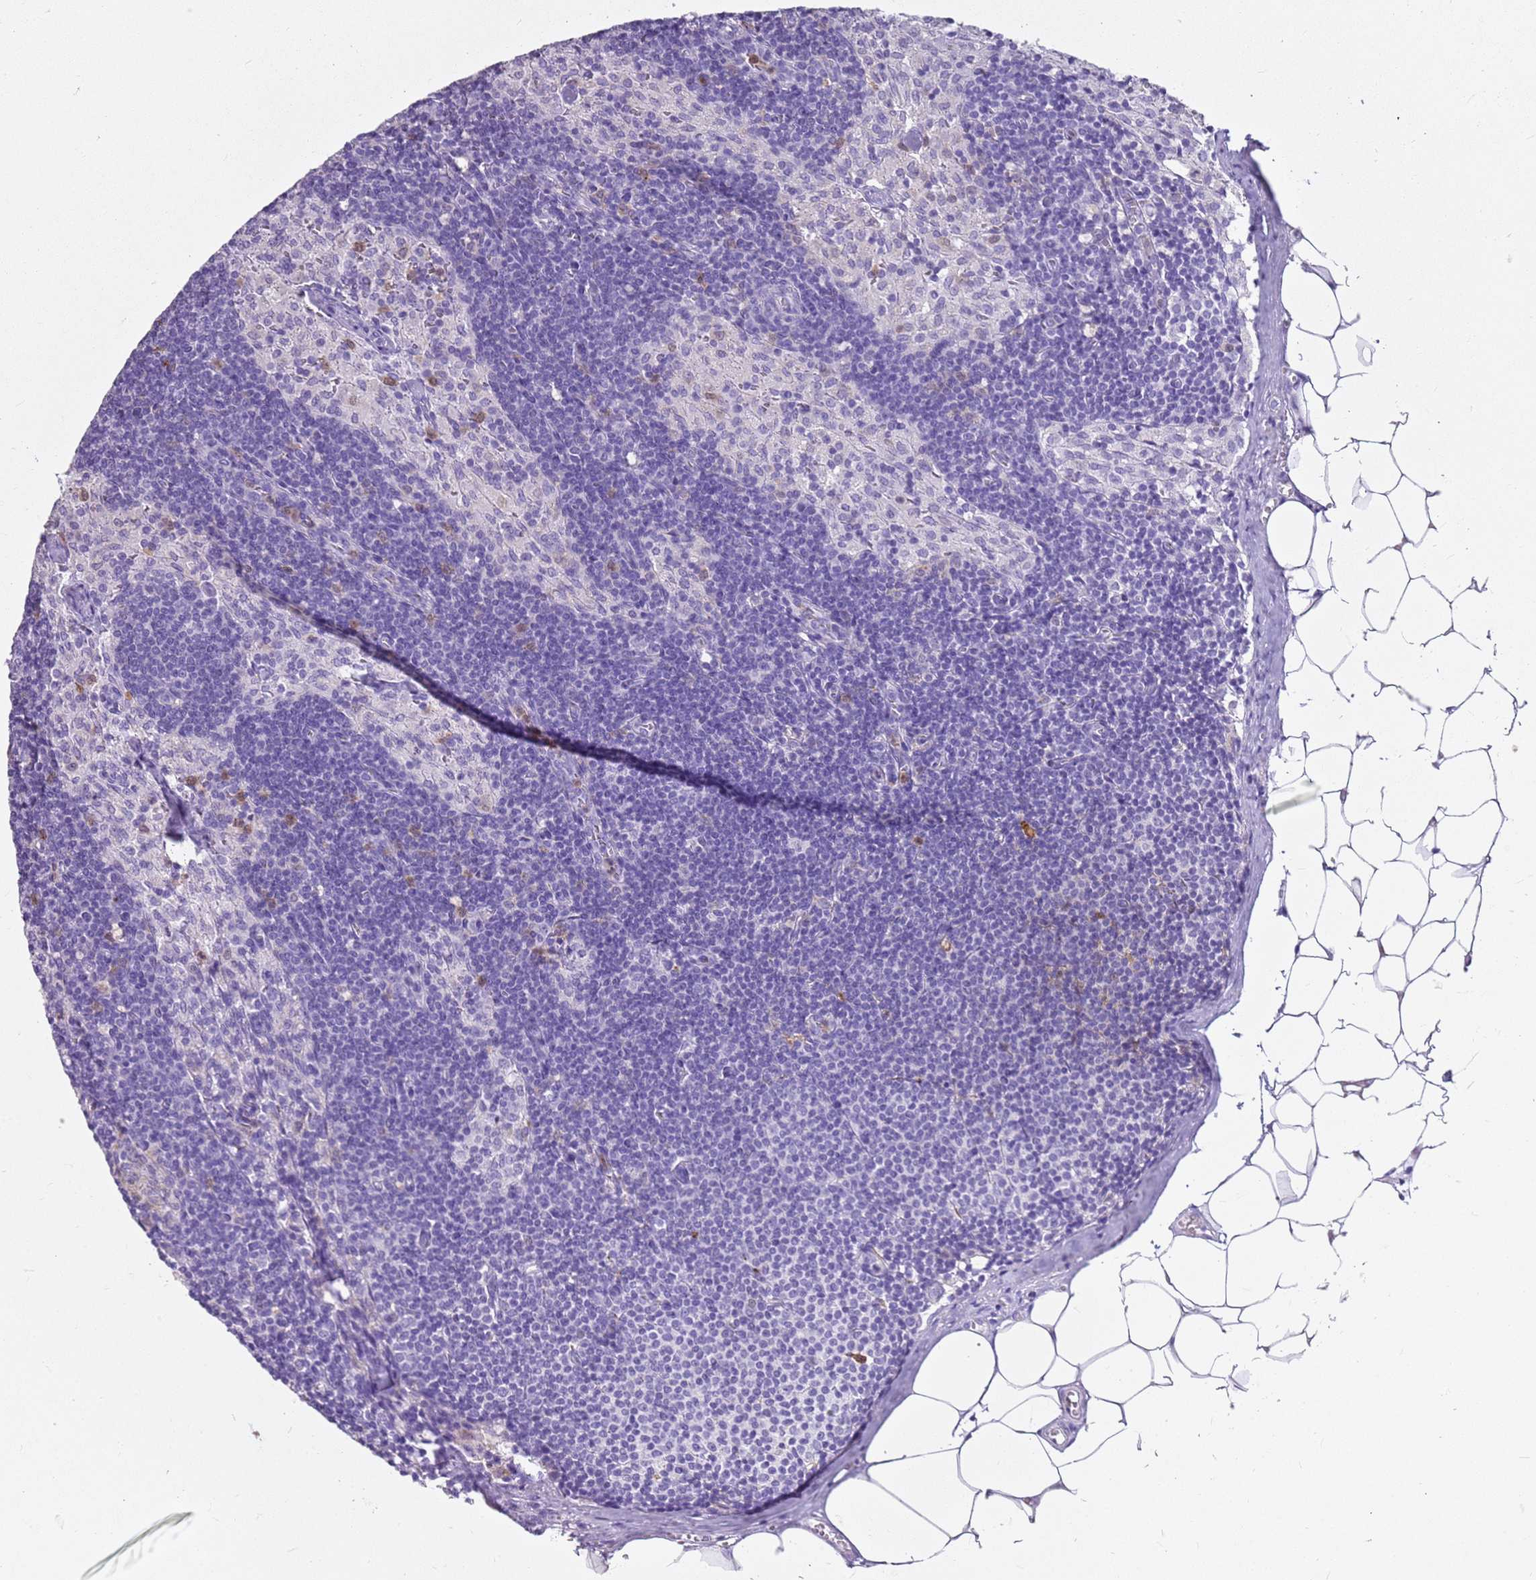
{"staining": {"intensity": "moderate", "quantity": "<25%", "location": "cytoplasmic/membranous"}, "tissue": "lymph node", "cell_type": "Germinal center cells", "image_type": "normal", "snomed": [{"axis": "morphology", "description": "Normal tissue, NOS"}, {"axis": "topography", "description": "Lymph node"}], "caption": "A histopathology image showing moderate cytoplasmic/membranous expression in about <25% of germinal center cells in normal lymph node, as visualized by brown immunohistochemical staining.", "gene": "CSTA", "patient": {"sex": "female", "age": 42}}